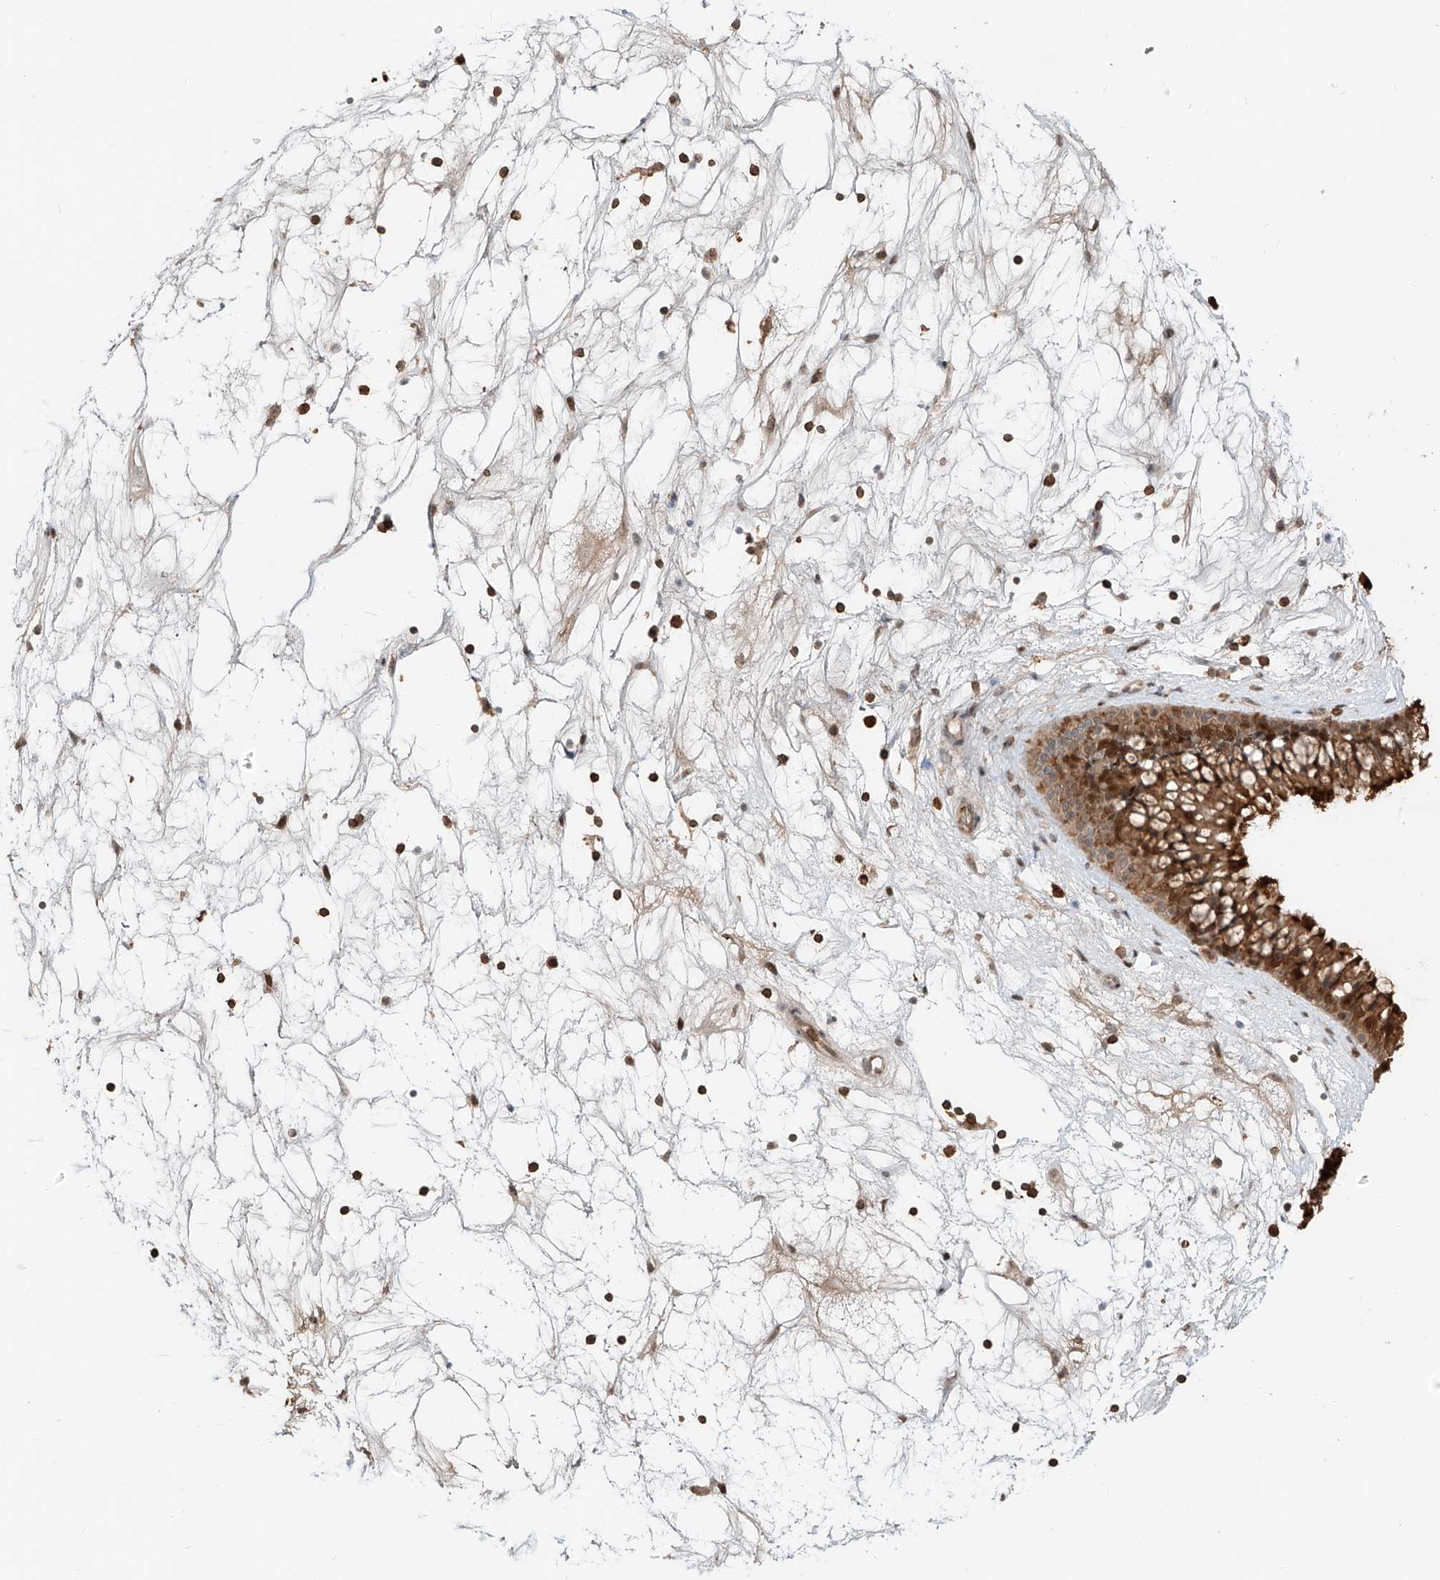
{"staining": {"intensity": "strong", "quantity": "25%-75%", "location": "cytoplasmic/membranous,nuclear"}, "tissue": "nasopharynx", "cell_type": "Respiratory epithelial cells", "image_type": "normal", "snomed": [{"axis": "morphology", "description": "Normal tissue, NOS"}, {"axis": "topography", "description": "Nasopharynx"}], "caption": "Strong cytoplasmic/membranous,nuclear protein expression is identified in about 25%-75% of respiratory epithelial cells in nasopharynx.", "gene": "CEP162", "patient": {"sex": "male", "age": 64}}